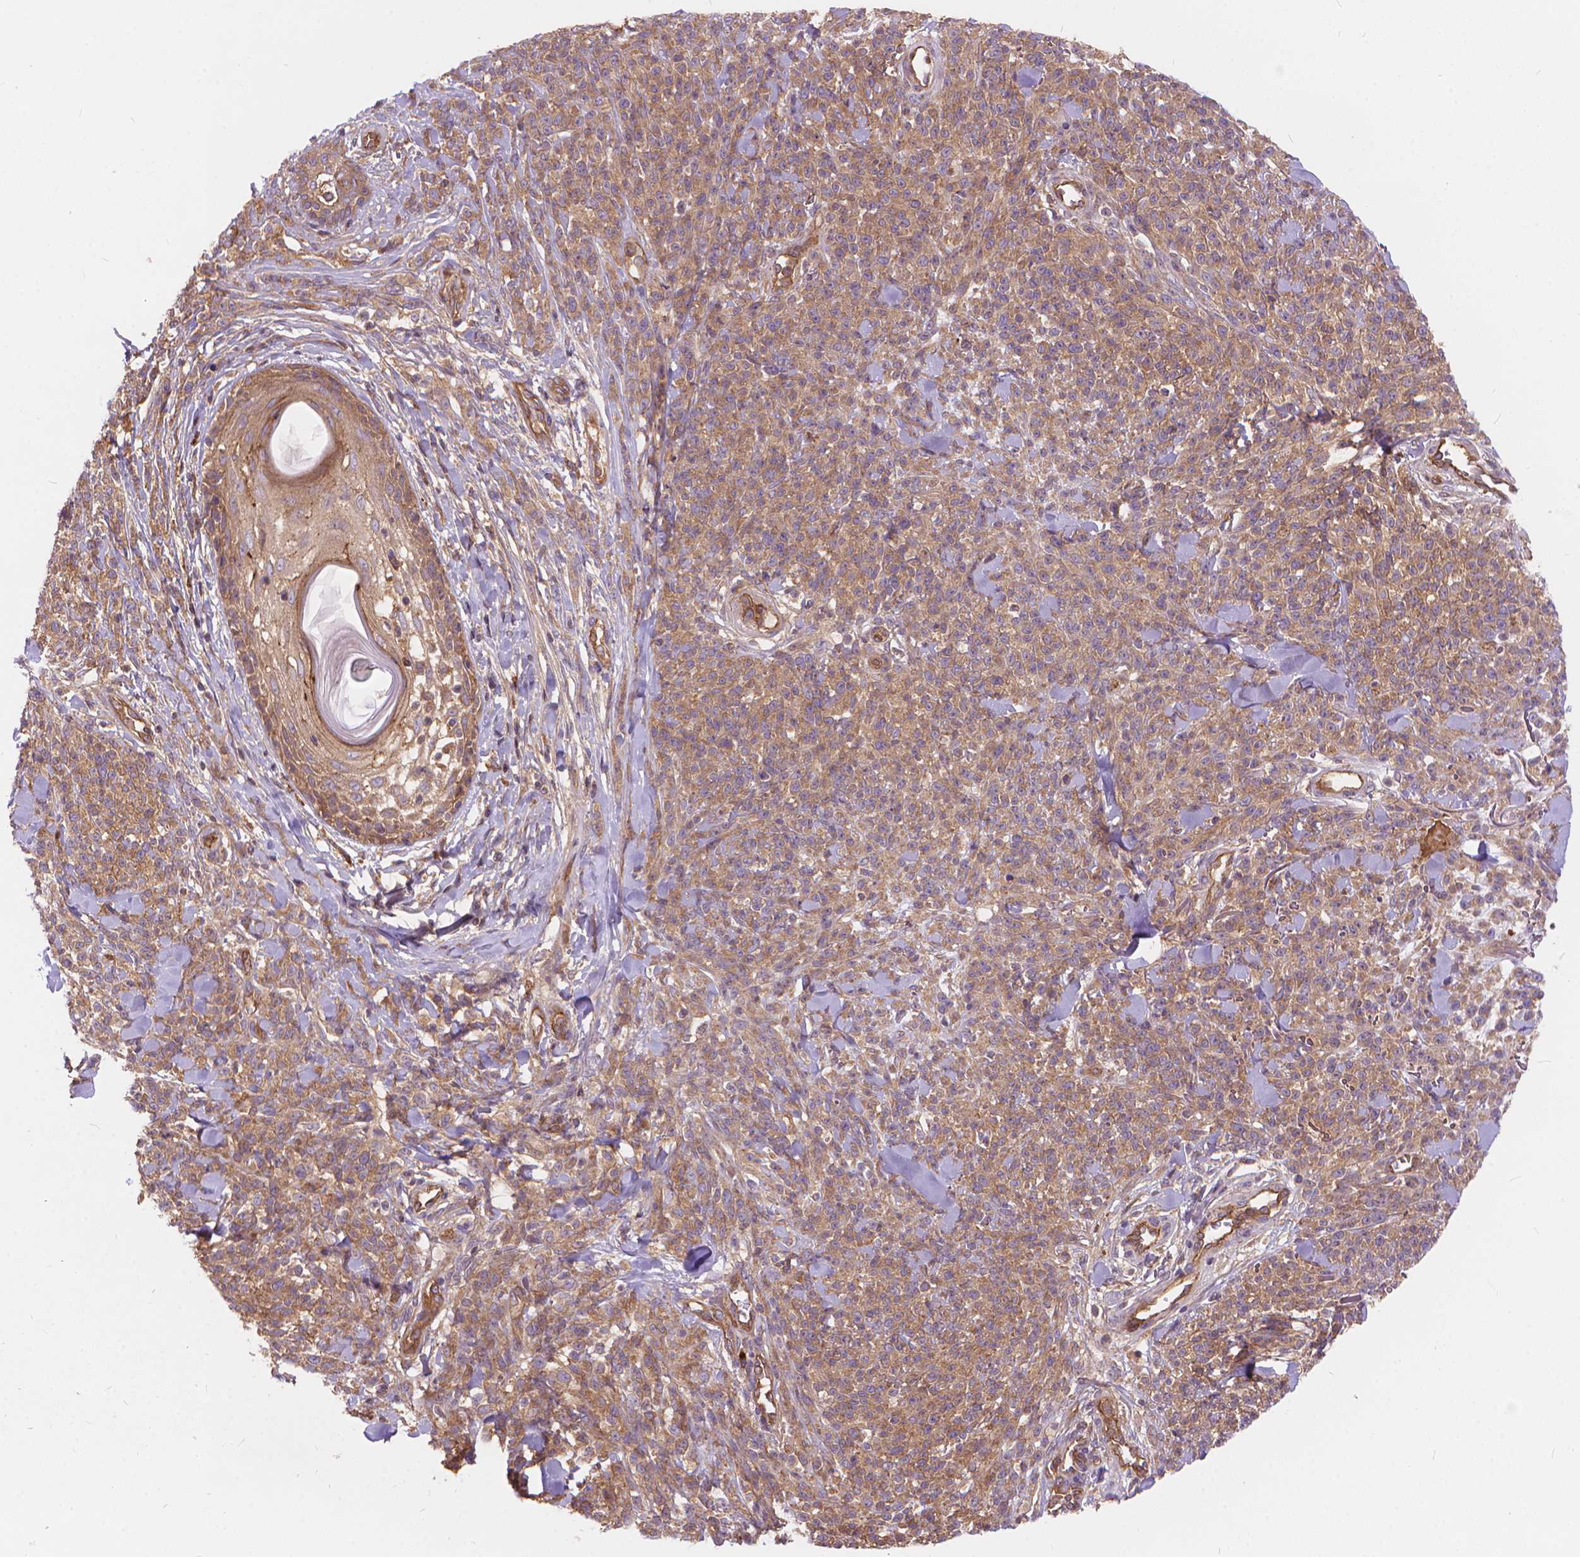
{"staining": {"intensity": "moderate", "quantity": ">75%", "location": "cytoplasmic/membranous"}, "tissue": "melanoma", "cell_type": "Tumor cells", "image_type": "cancer", "snomed": [{"axis": "morphology", "description": "Malignant melanoma, NOS"}, {"axis": "topography", "description": "Skin"}, {"axis": "topography", "description": "Skin of trunk"}], "caption": "Immunohistochemistry of human malignant melanoma displays medium levels of moderate cytoplasmic/membranous expression in approximately >75% of tumor cells.", "gene": "ARAP1", "patient": {"sex": "male", "age": 74}}